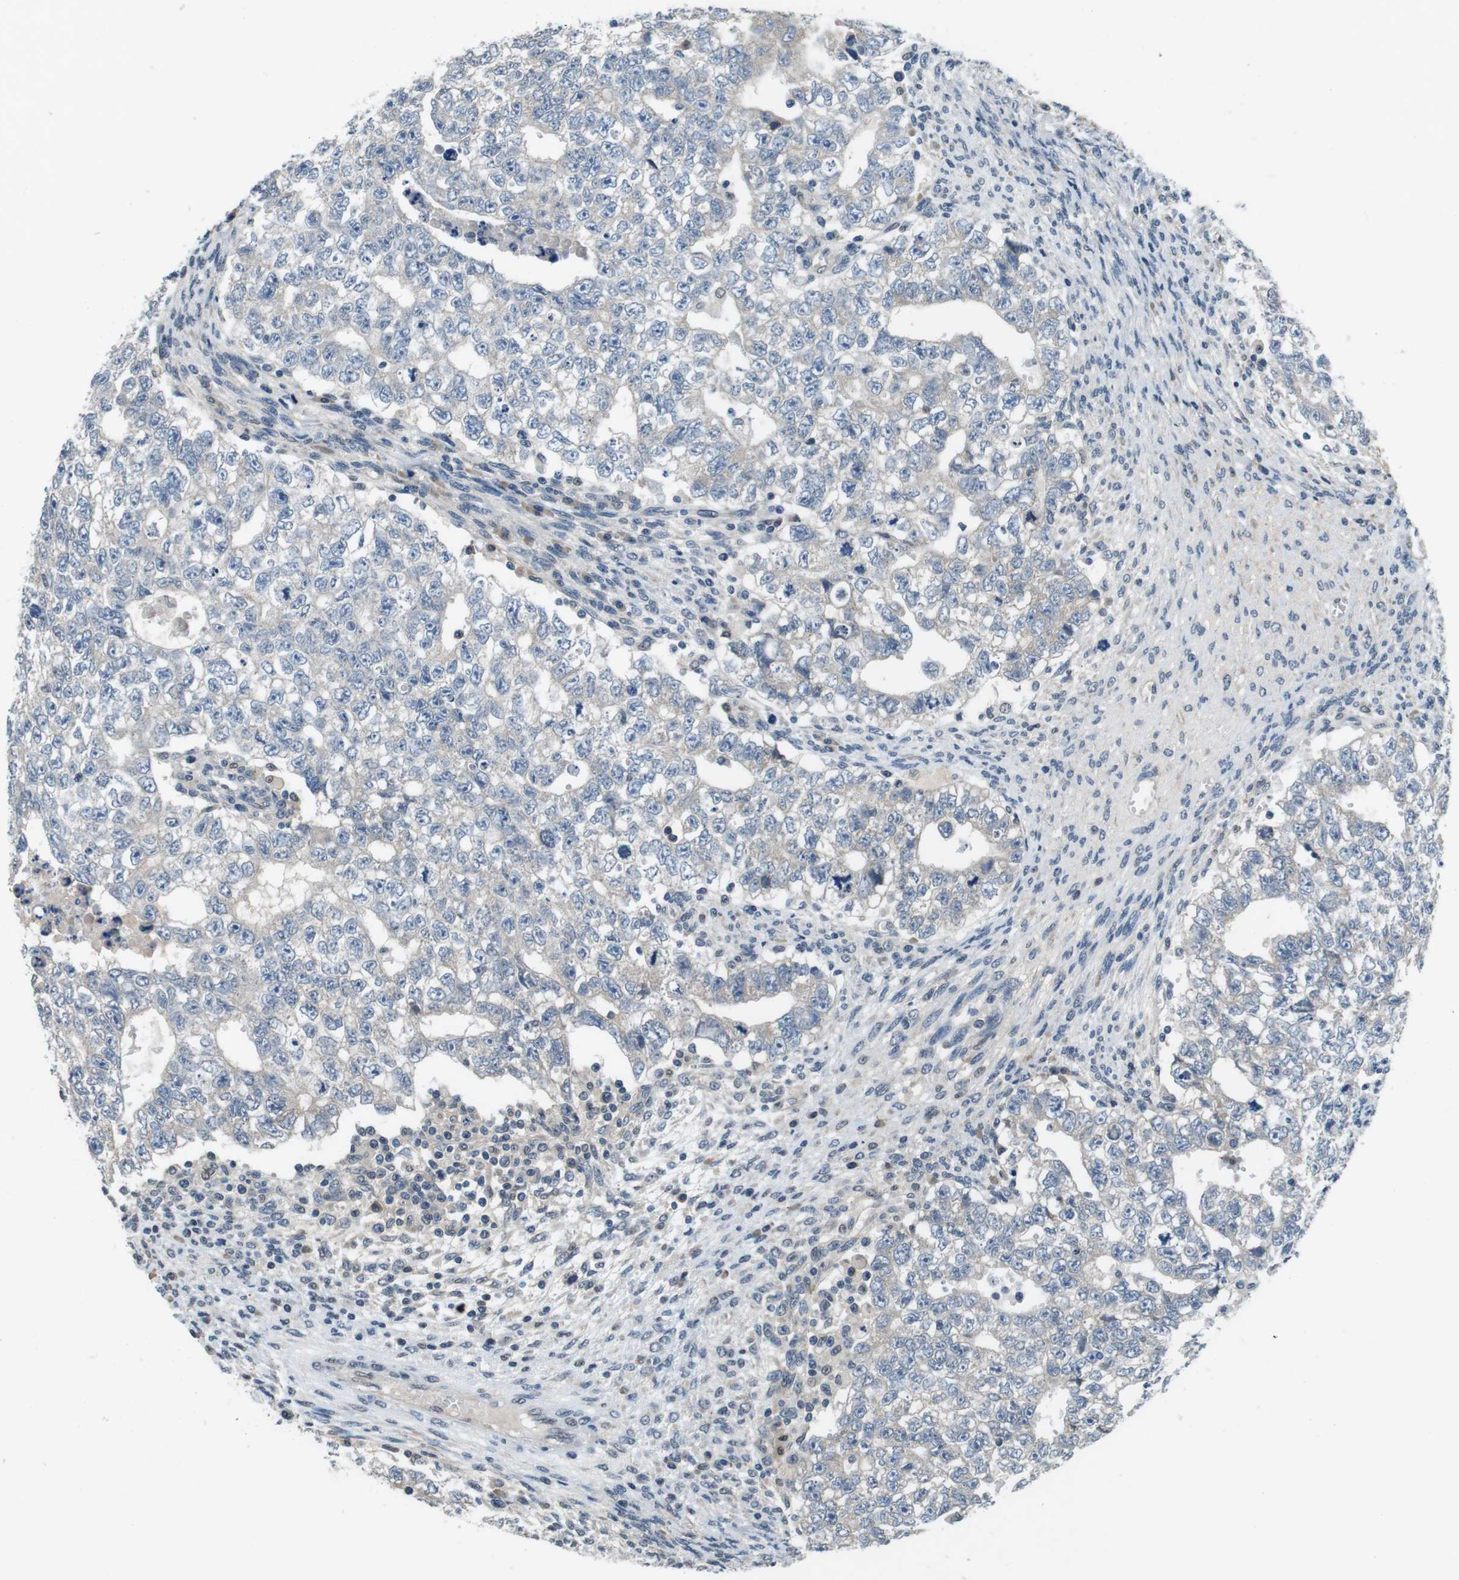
{"staining": {"intensity": "weak", "quantity": "<25%", "location": "cytoplasmic/membranous"}, "tissue": "testis cancer", "cell_type": "Tumor cells", "image_type": "cancer", "snomed": [{"axis": "morphology", "description": "Seminoma, NOS"}, {"axis": "morphology", "description": "Carcinoma, Embryonal, NOS"}, {"axis": "topography", "description": "Testis"}], "caption": "Immunohistochemical staining of human testis embryonal carcinoma reveals no significant staining in tumor cells.", "gene": "CD163L1", "patient": {"sex": "male", "age": 38}}